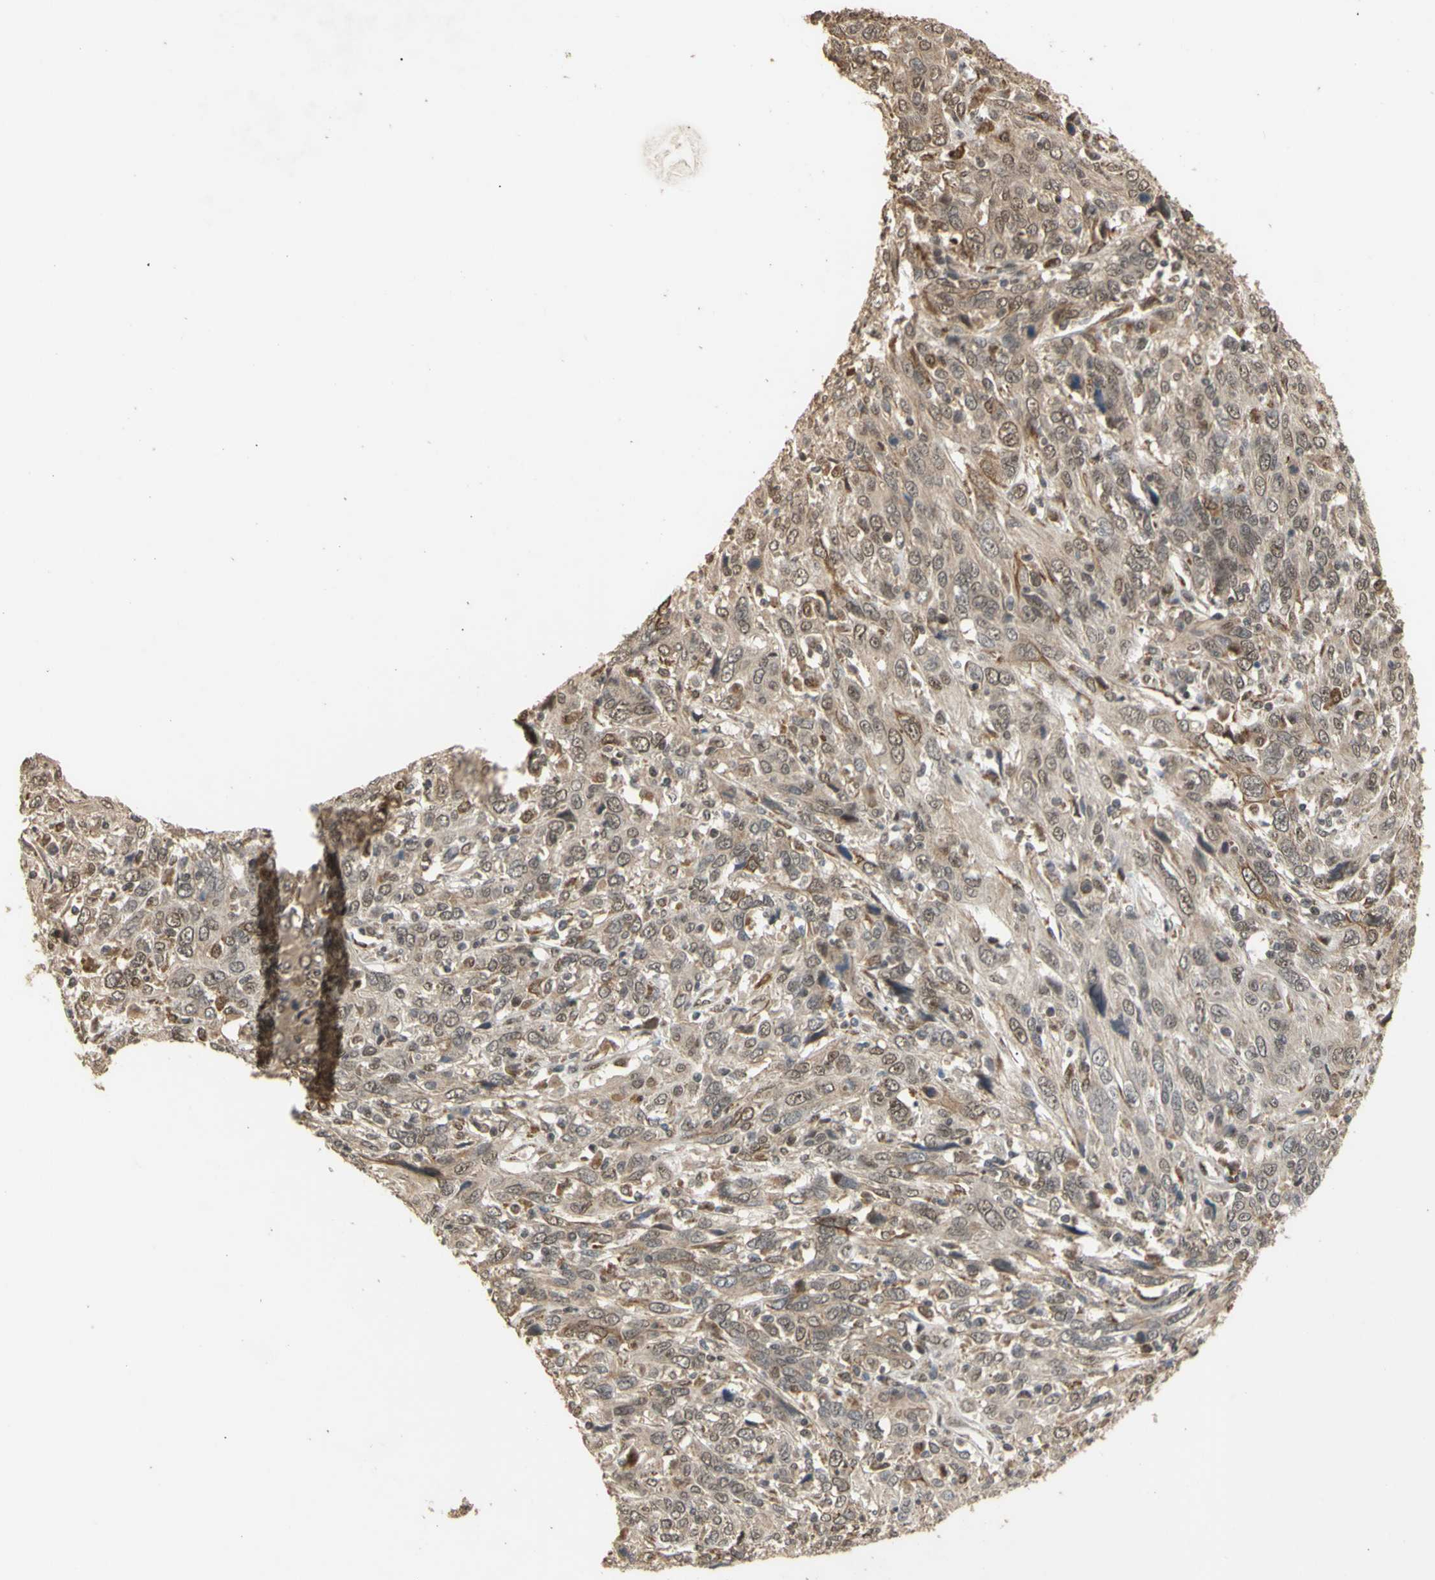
{"staining": {"intensity": "moderate", "quantity": "<25%", "location": "cytoplasmic/membranous"}, "tissue": "cervical cancer", "cell_type": "Tumor cells", "image_type": "cancer", "snomed": [{"axis": "morphology", "description": "Squamous cell carcinoma, NOS"}, {"axis": "topography", "description": "Cervix"}], "caption": "Immunohistochemical staining of human cervical squamous cell carcinoma reveals low levels of moderate cytoplasmic/membranous positivity in approximately <25% of tumor cells. The staining is performed using DAB (3,3'-diaminobenzidine) brown chromogen to label protein expression. The nuclei are counter-stained blue using hematoxylin.", "gene": "GTF2E2", "patient": {"sex": "female", "age": 46}}